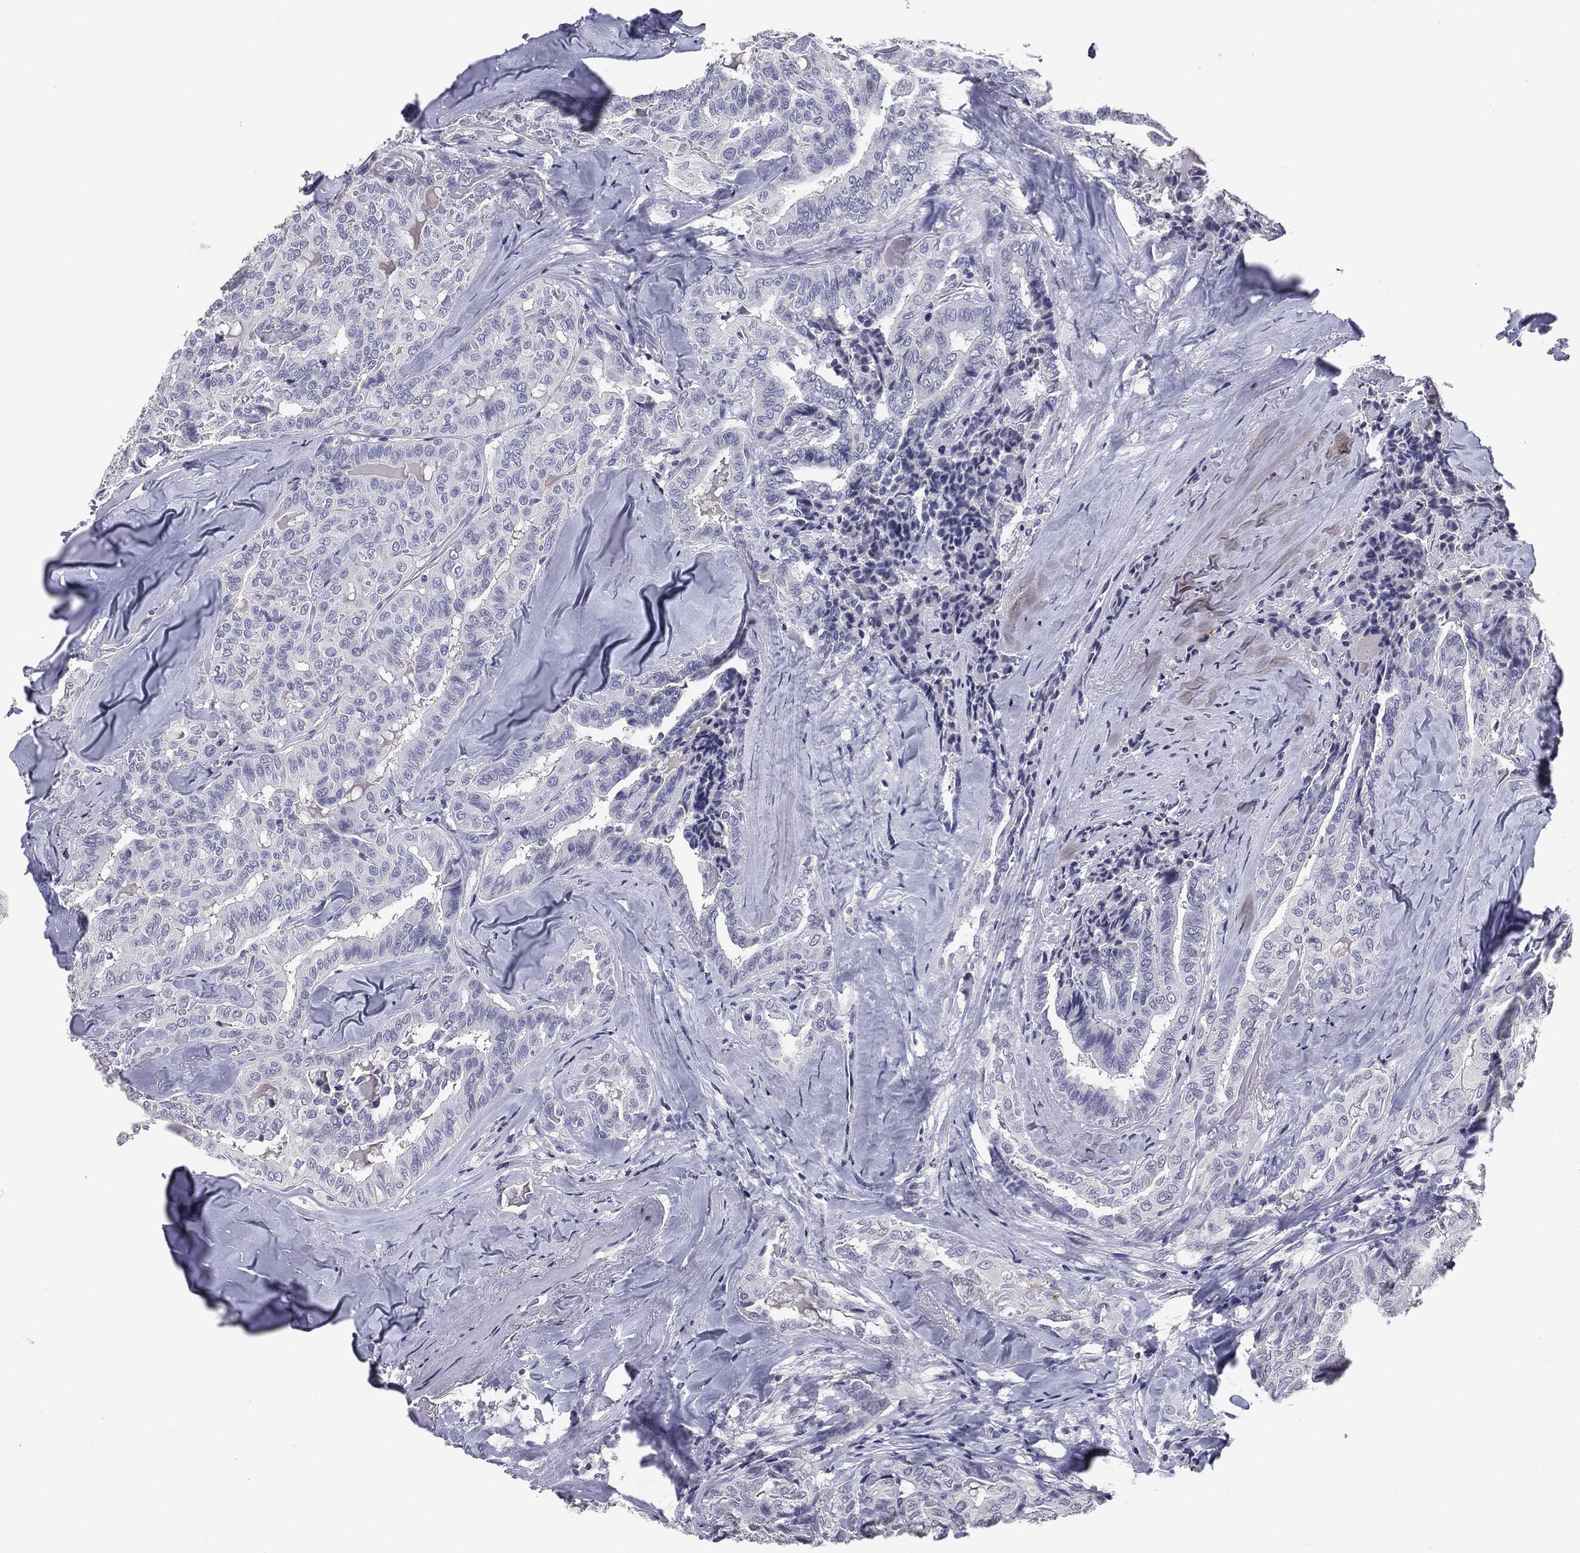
{"staining": {"intensity": "negative", "quantity": "none", "location": "none"}, "tissue": "thyroid cancer", "cell_type": "Tumor cells", "image_type": "cancer", "snomed": [{"axis": "morphology", "description": "Papillary adenocarcinoma, NOS"}, {"axis": "topography", "description": "Thyroid gland"}], "caption": "The histopathology image shows no staining of tumor cells in thyroid cancer.", "gene": "SERPINB4", "patient": {"sex": "female", "age": 68}}